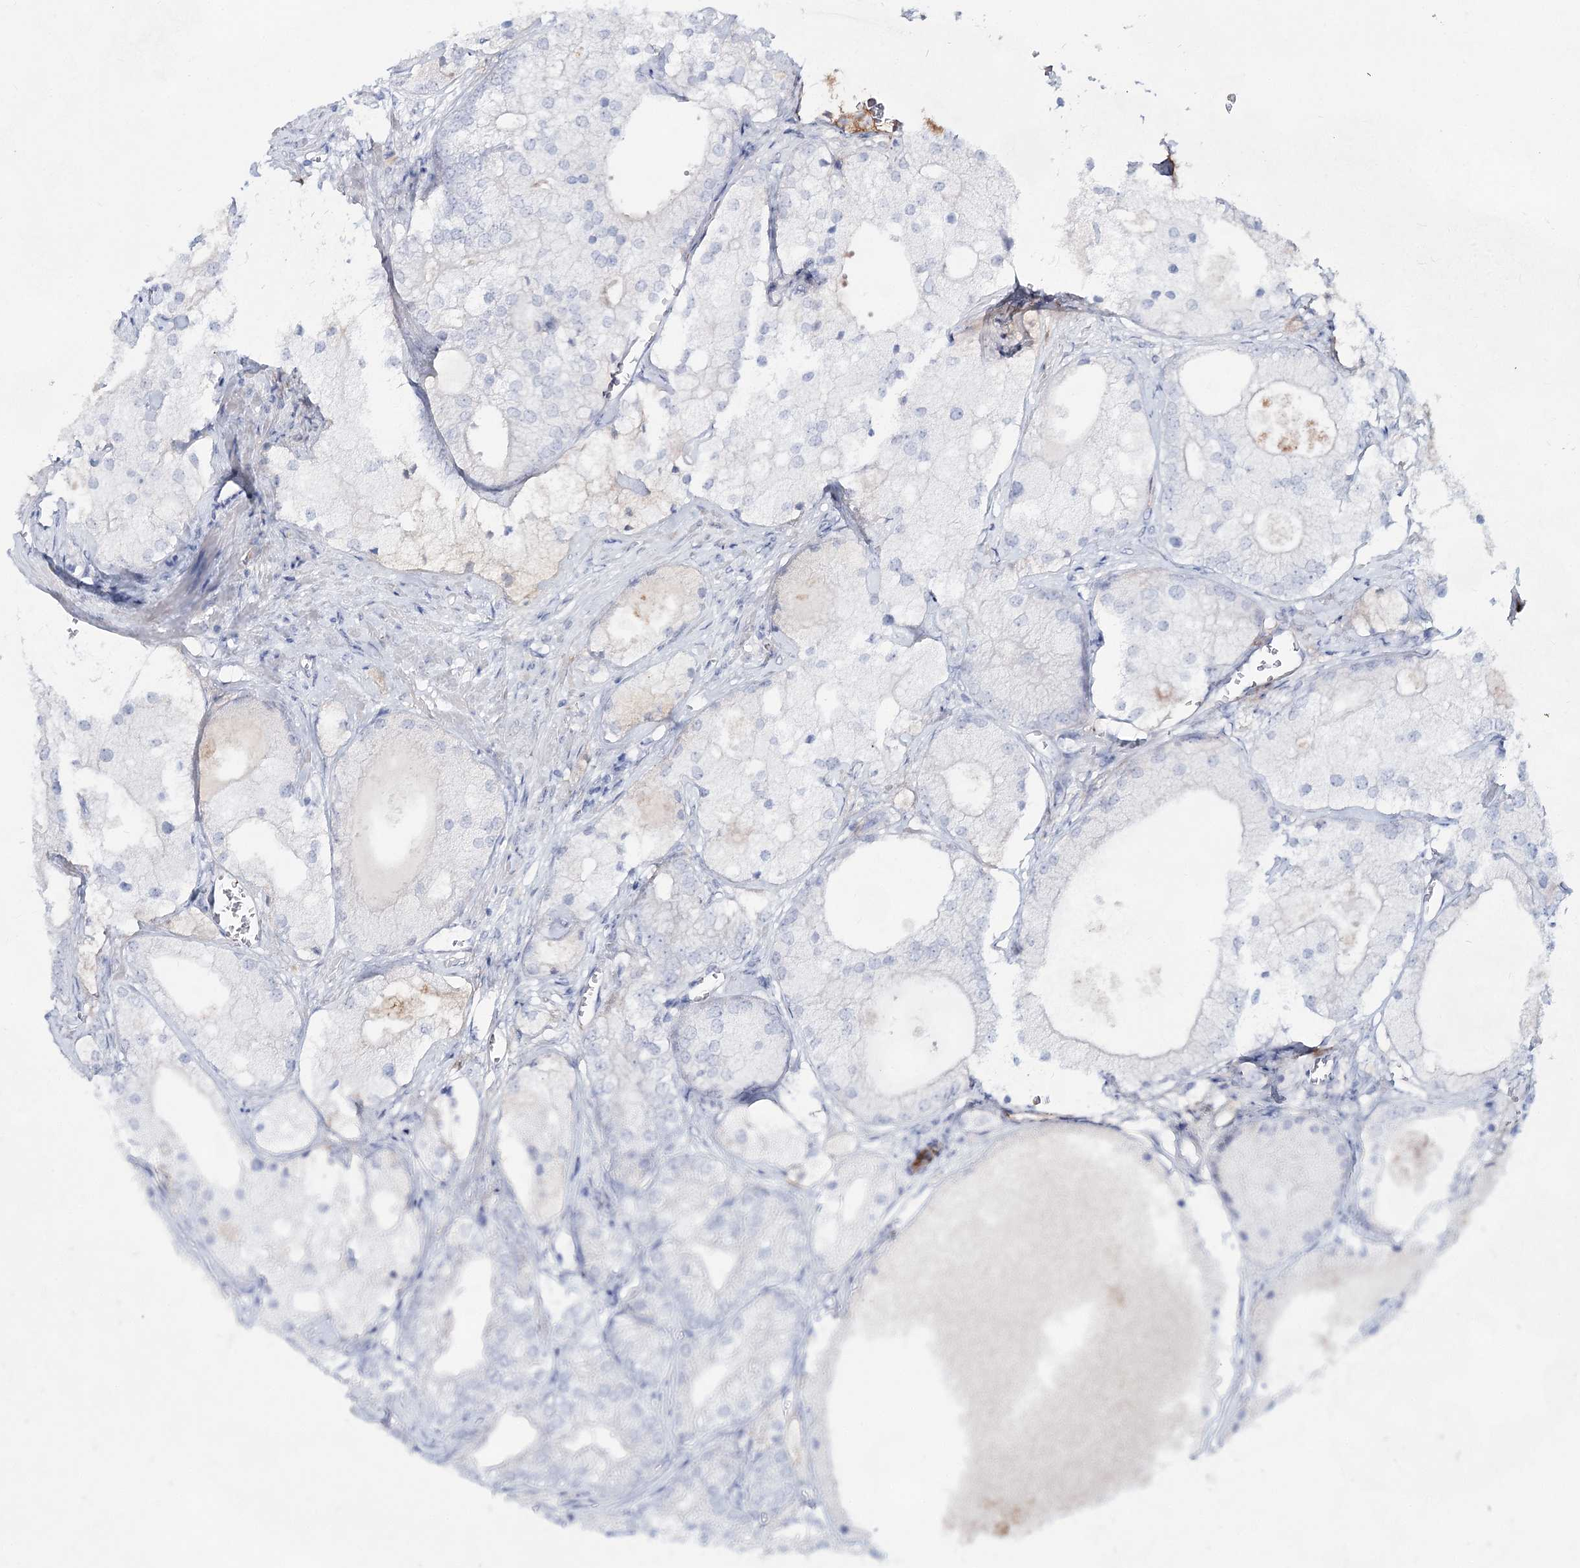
{"staining": {"intensity": "negative", "quantity": "none", "location": "none"}, "tissue": "prostate cancer", "cell_type": "Tumor cells", "image_type": "cancer", "snomed": [{"axis": "morphology", "description": "Adenocarcinoma, Low grade"}, {"axis": "topography", "description": "Prostate"}], "caption": "An image of prostate cancer (low-grade adenocarcinoma) stained for a protein shows no brown staining in tumor cells. Nuclei are stained in blue.", "gene": "TASOR2", "patient": {"sex": "male", "age": 69}}